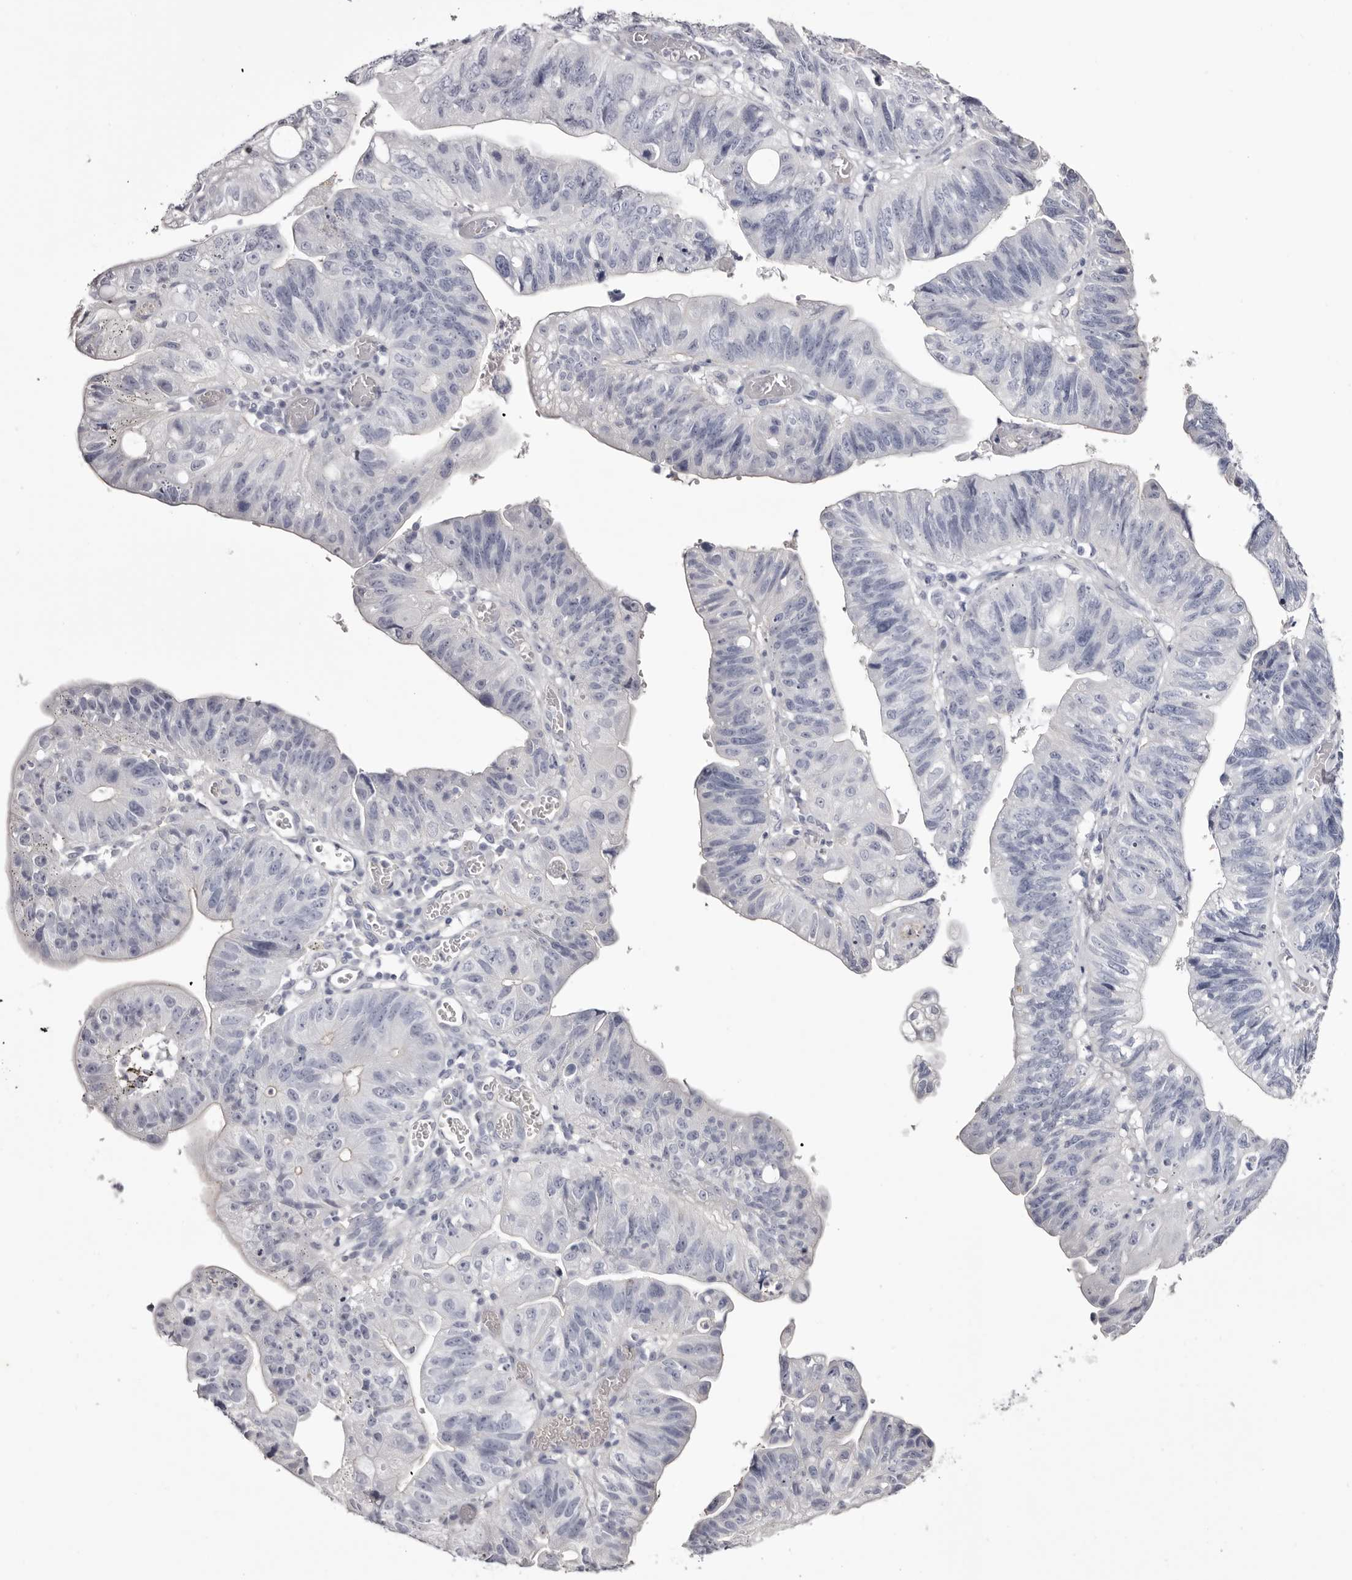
{"staining": {"intensity": "negative", "quantity": "none", "location": "none"}, "tissue": "stomach cancer", "cell_type": "Tumor cells", "image_type": "cancer", "snomed": [{"axis": "morphology", "description": "Adenocarcinoma, NOS"}, {"axis": "topography", "description": "Stomach"}], "caption": "Micrograph shows no protein positivity in tumor cells of stomach cancer tissue.", "gene": "CA6", "patient": {"sex": "male", "age": 59}}